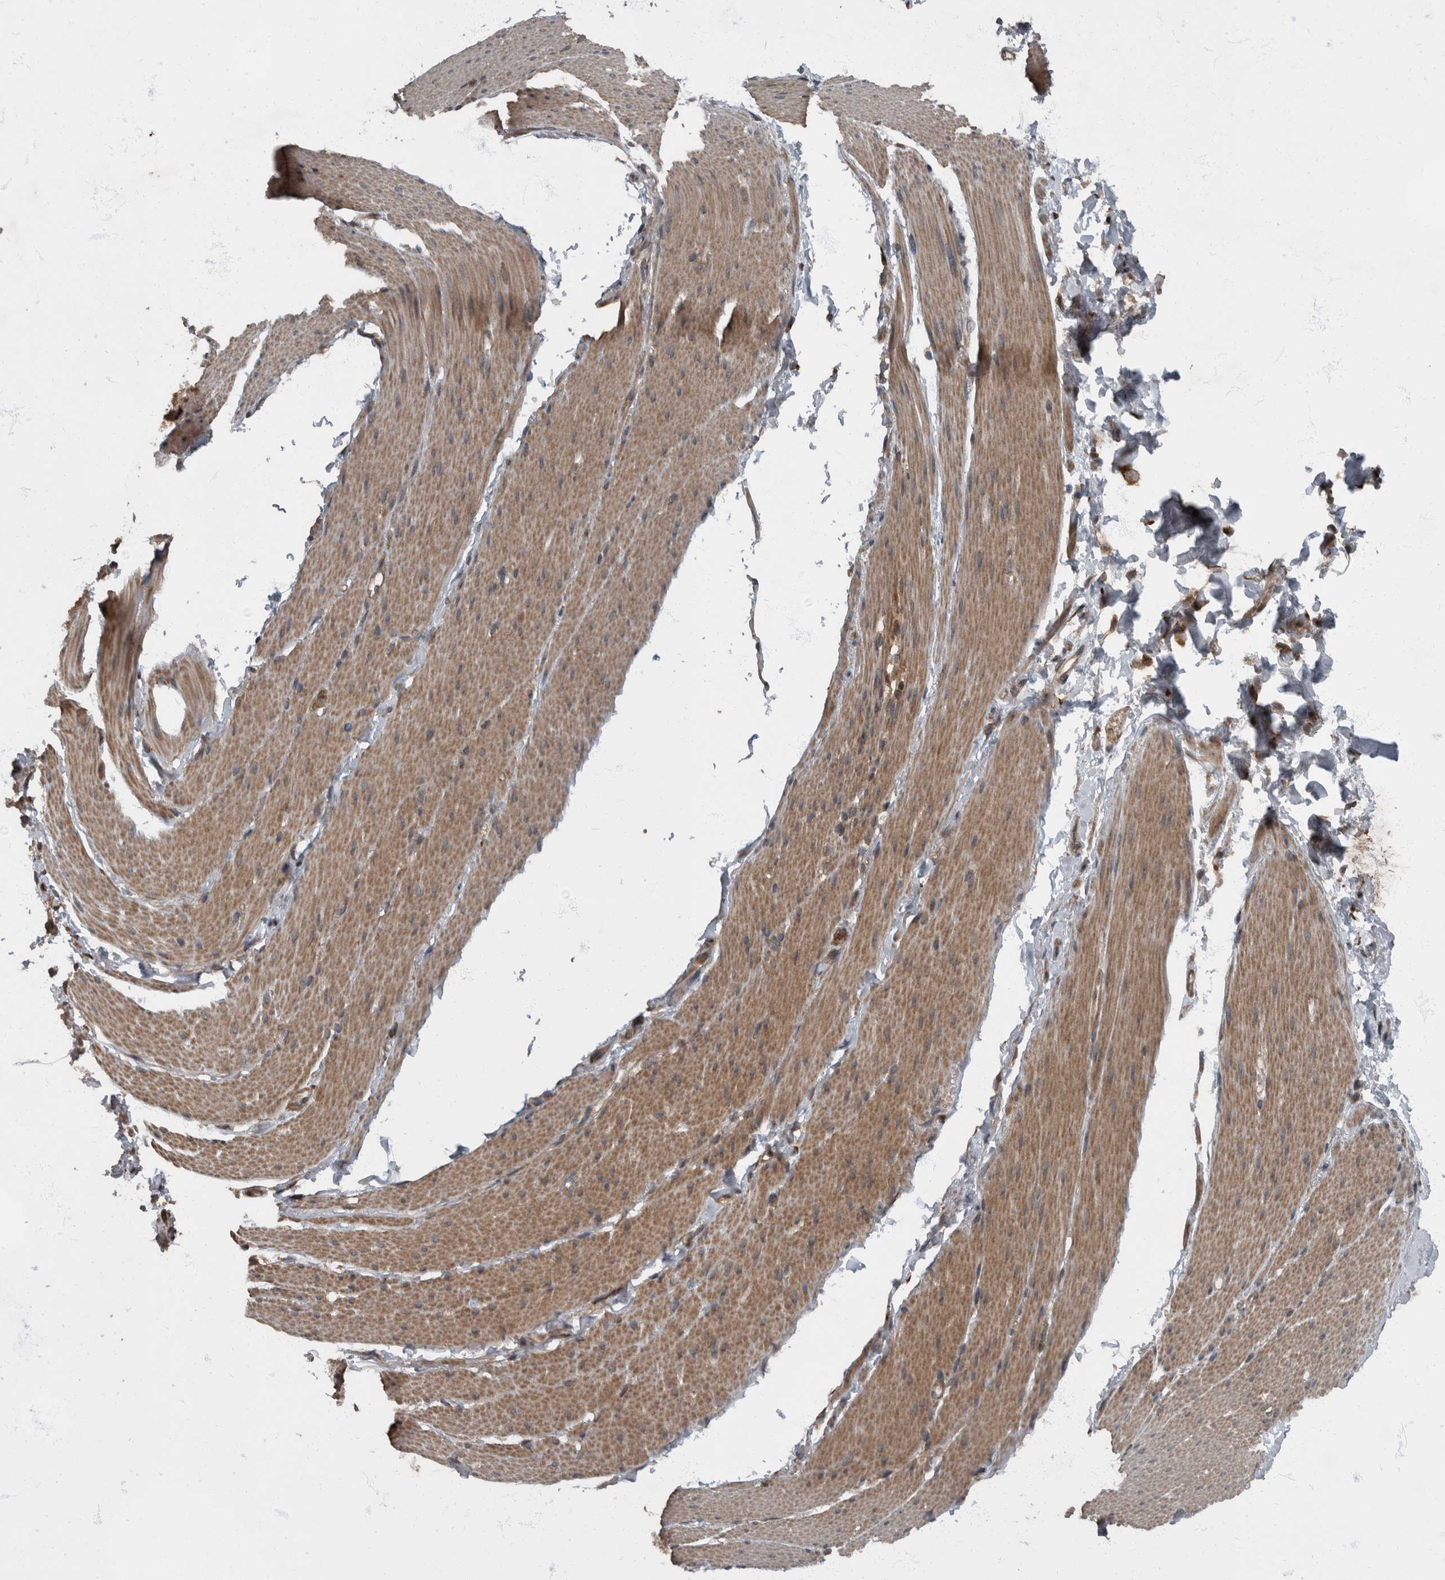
{"staining": {"intensity": "moderate", "quantity": ">75%", "location": "cytoplasmic/membranous"}, "tissue": "smooth muscle", "cell_type": "Smooth muscle cells", "image_type": "normal", "snomed": [{"axis": "morphology", "description": "Normal tissue, NOS"}, {"axis": "topography", "description": "Smooth muscle"}, {"axis": "topography", "description": "Small intestine"}], "caption": "Smooth muscle was stained to show a protein in brown. There is medium levels of moderate cytoplasmic/membranous staining in approximately >75% of smooth muscle cells. The protein is shown in brown color, while the nuclei are stained blue.", "gene": "RABGGTB", "patient": {"sex": "female", "age": 84}}